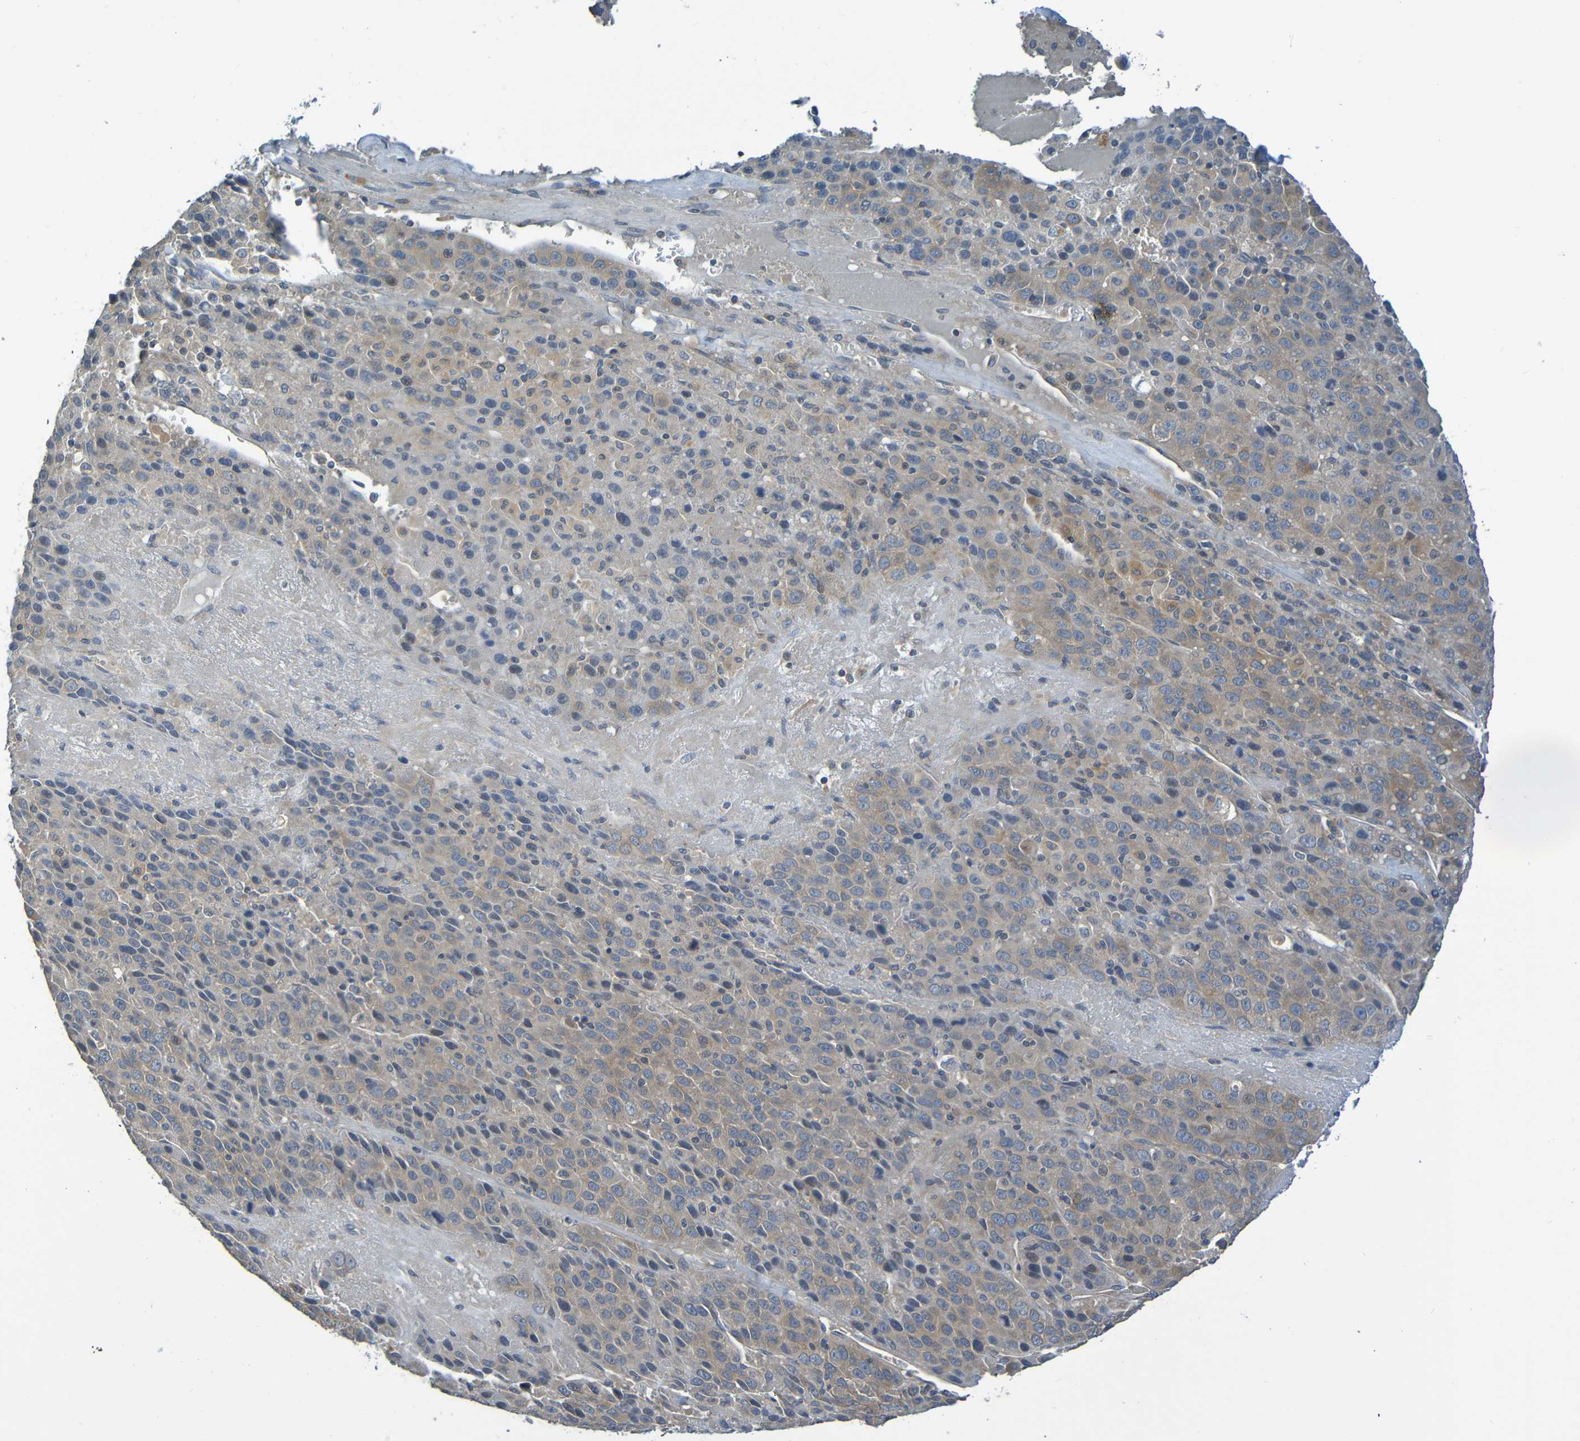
{"staining": {"intensity": "weak", "quantity": ">75%", "location": "cytoplasmic/membranous"}, "tissue": "liver cancer", "cell_type": "Tumor cells", "image_type": "cancer", "snomed": [{"axis": "morphology", "description": "Carcinoma, Hepatocellular, NOS"}, {"axis": "topography", "description": "Liver"}], "caption": "High-magnification brightfield microscopy of hepatocellular carcinoma (liver) stained with DAB (brown) and counterstained with hematoxylin (blue). tumor cells exhibit weak cytoplasmic/membranous positivity is appreciated in approximately>75% of cells. The protein is stained brown, and the nuclei are stained in blue (DAB (3,3'-diaminobenzidine) IHC with brightfield microscopy, high magnification).", "gene": "CYP4F2", "patient": {"sex": "female", "age": 53}}